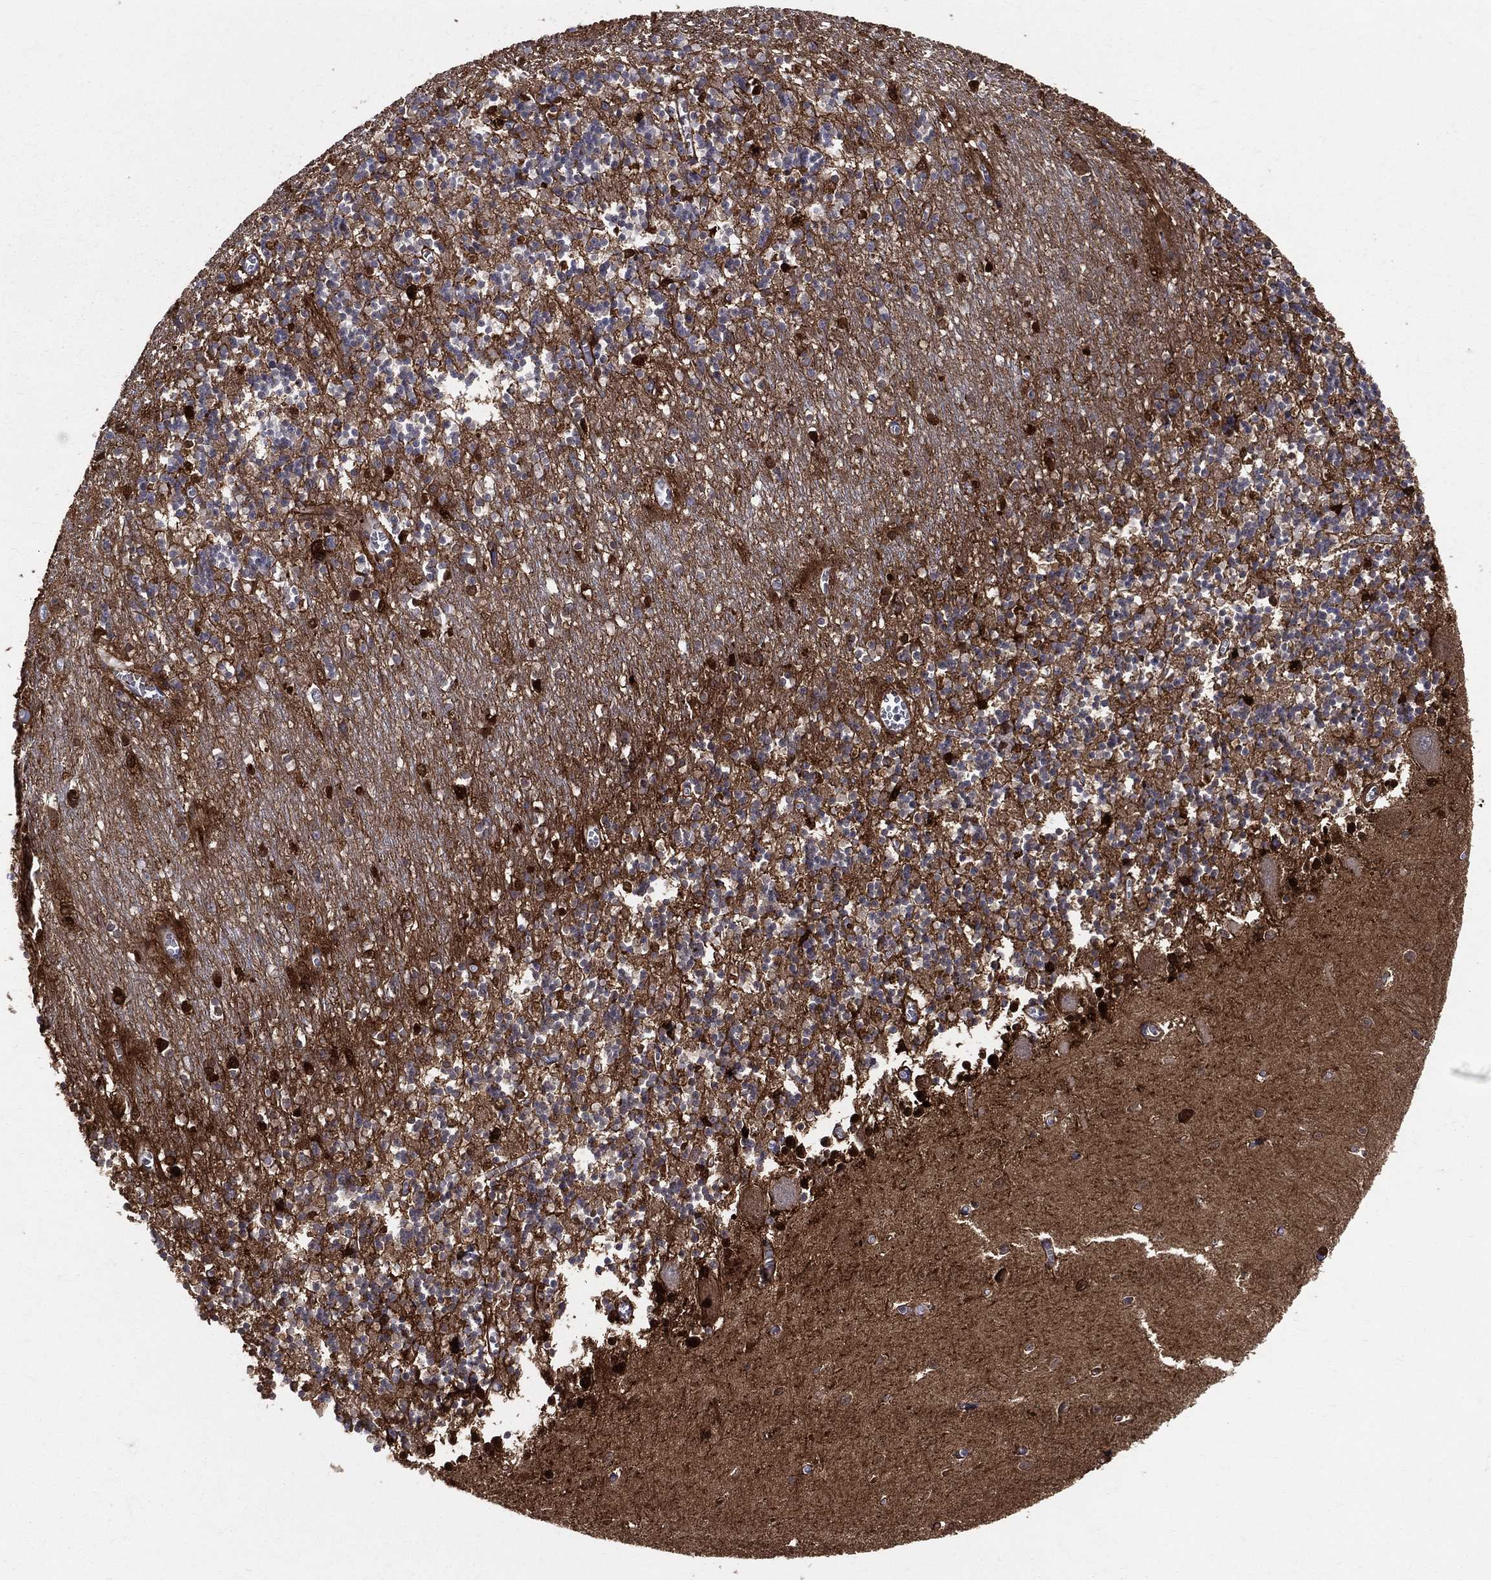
{"staining": {"intensity": "strong", "quantity": "<25%", "location": "cytoplasmic/membranous,nuclear"}, "tissue": "cerebellum", "cell_type": "Cells in granular layer", "image_type": "normal", "snomed": [{"axis": "morphology", "description": "Normal tissue, NOS"}, {"axis": "topography", "description": "Cerebellum"}], "caption": "The image exhibits staining of unremarkable cerebellum, revealing strong cytoplasmic/membranous,nuclear protein expression (brown color) within cells in granular layer. Nuclei are stained in blue.", "gene": "ENO1", "patient": {"sex": "female", "age": 64}}